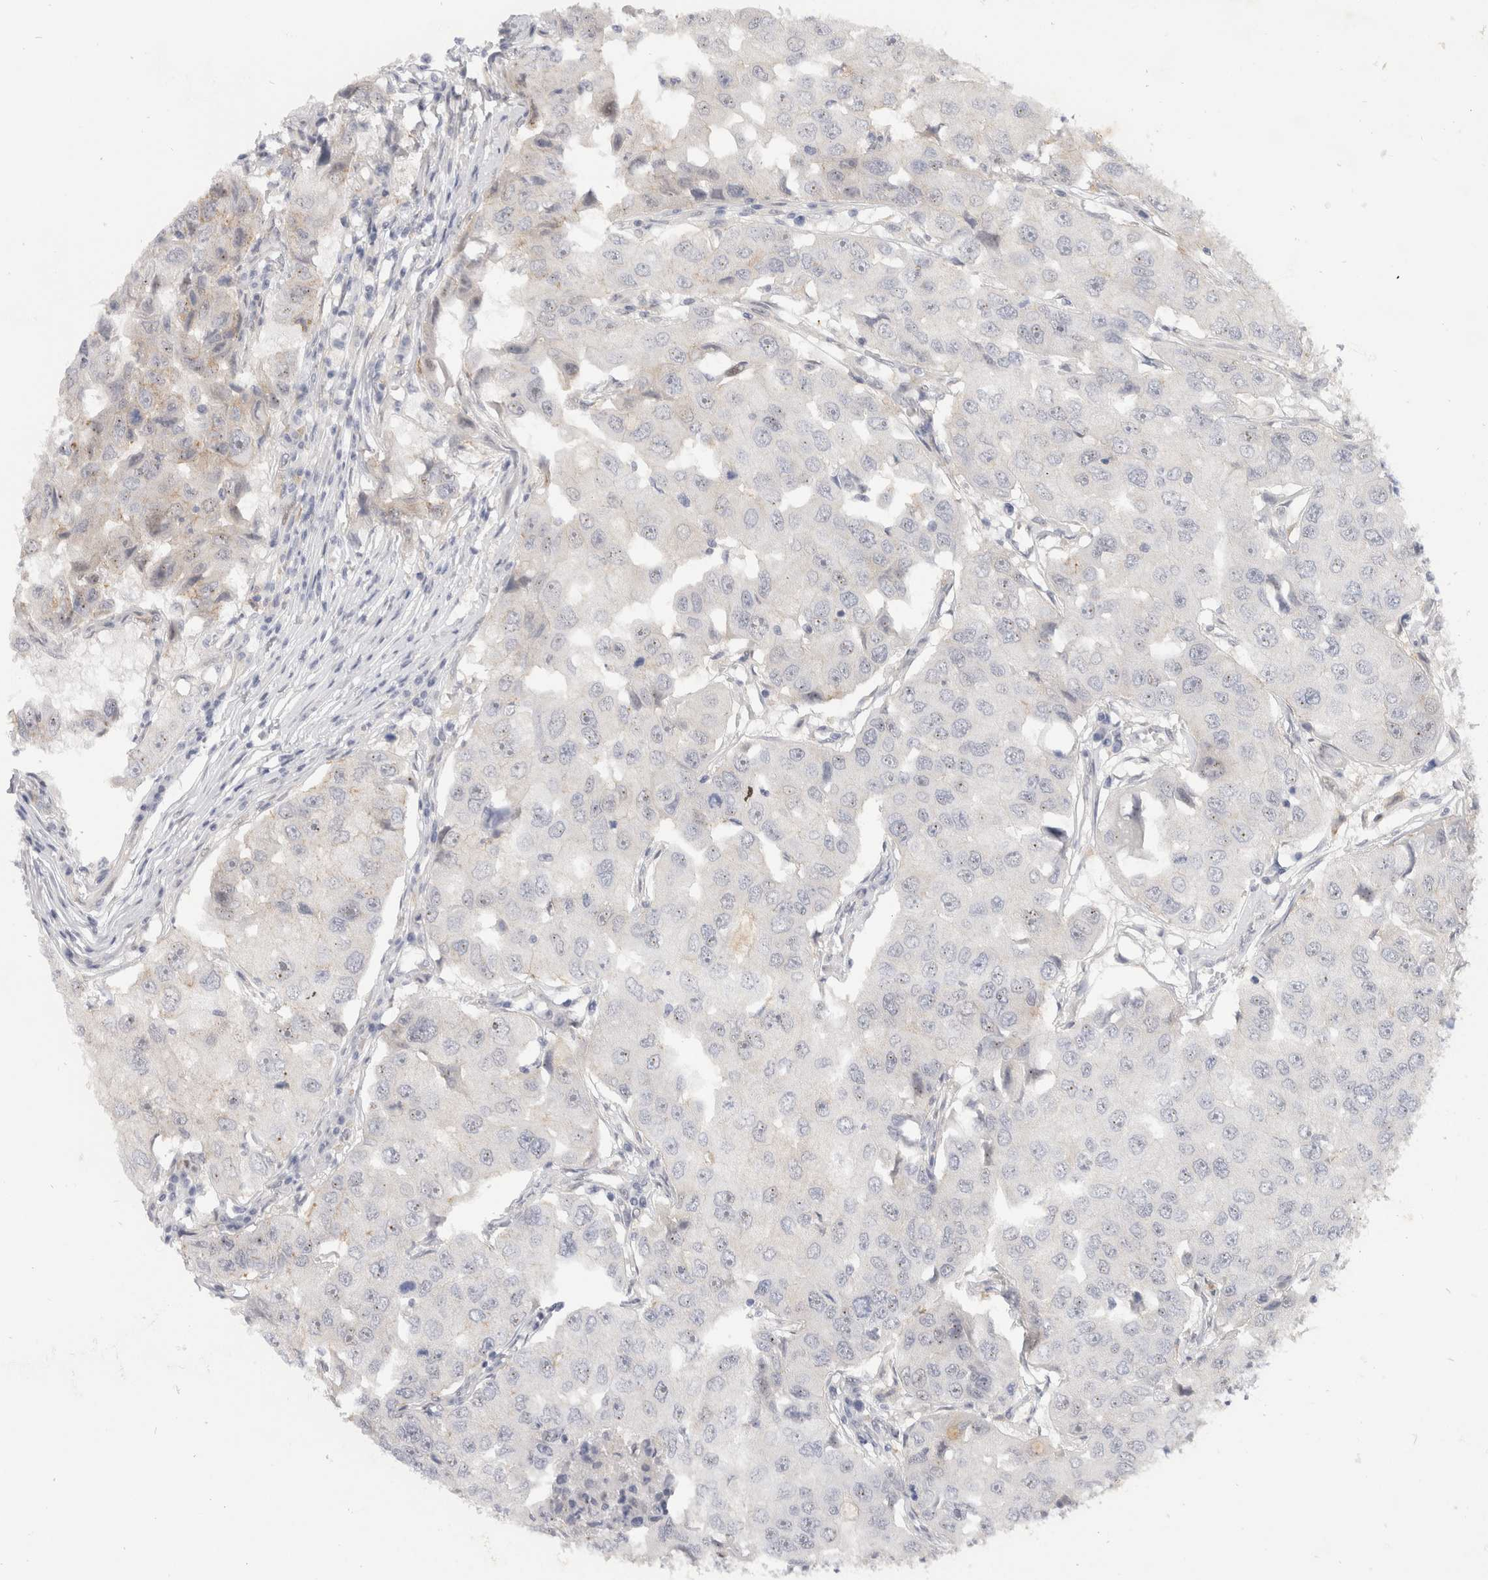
{"staining": {"intensity": "negative", "quantity": "none", "location": "none"}, "tissue": "breast cancer", "cell_type": "Tumor cells", "image_type": "cancer", "snomed": [{"axis": "morphology", "description": "Duct carcinoma"}, {"axis": "topography", "description": "Breast"}], "caption": "Immunohistochemistry (IHC) of human intraductal carcinoma (breast) demonstrates no staining in tumor cells. (Immunohistochemistry (IHC), brightfield microscopy, high magnification).", "gene": "TOM1L2", "patient": {"sex": "female", "age": 27}}